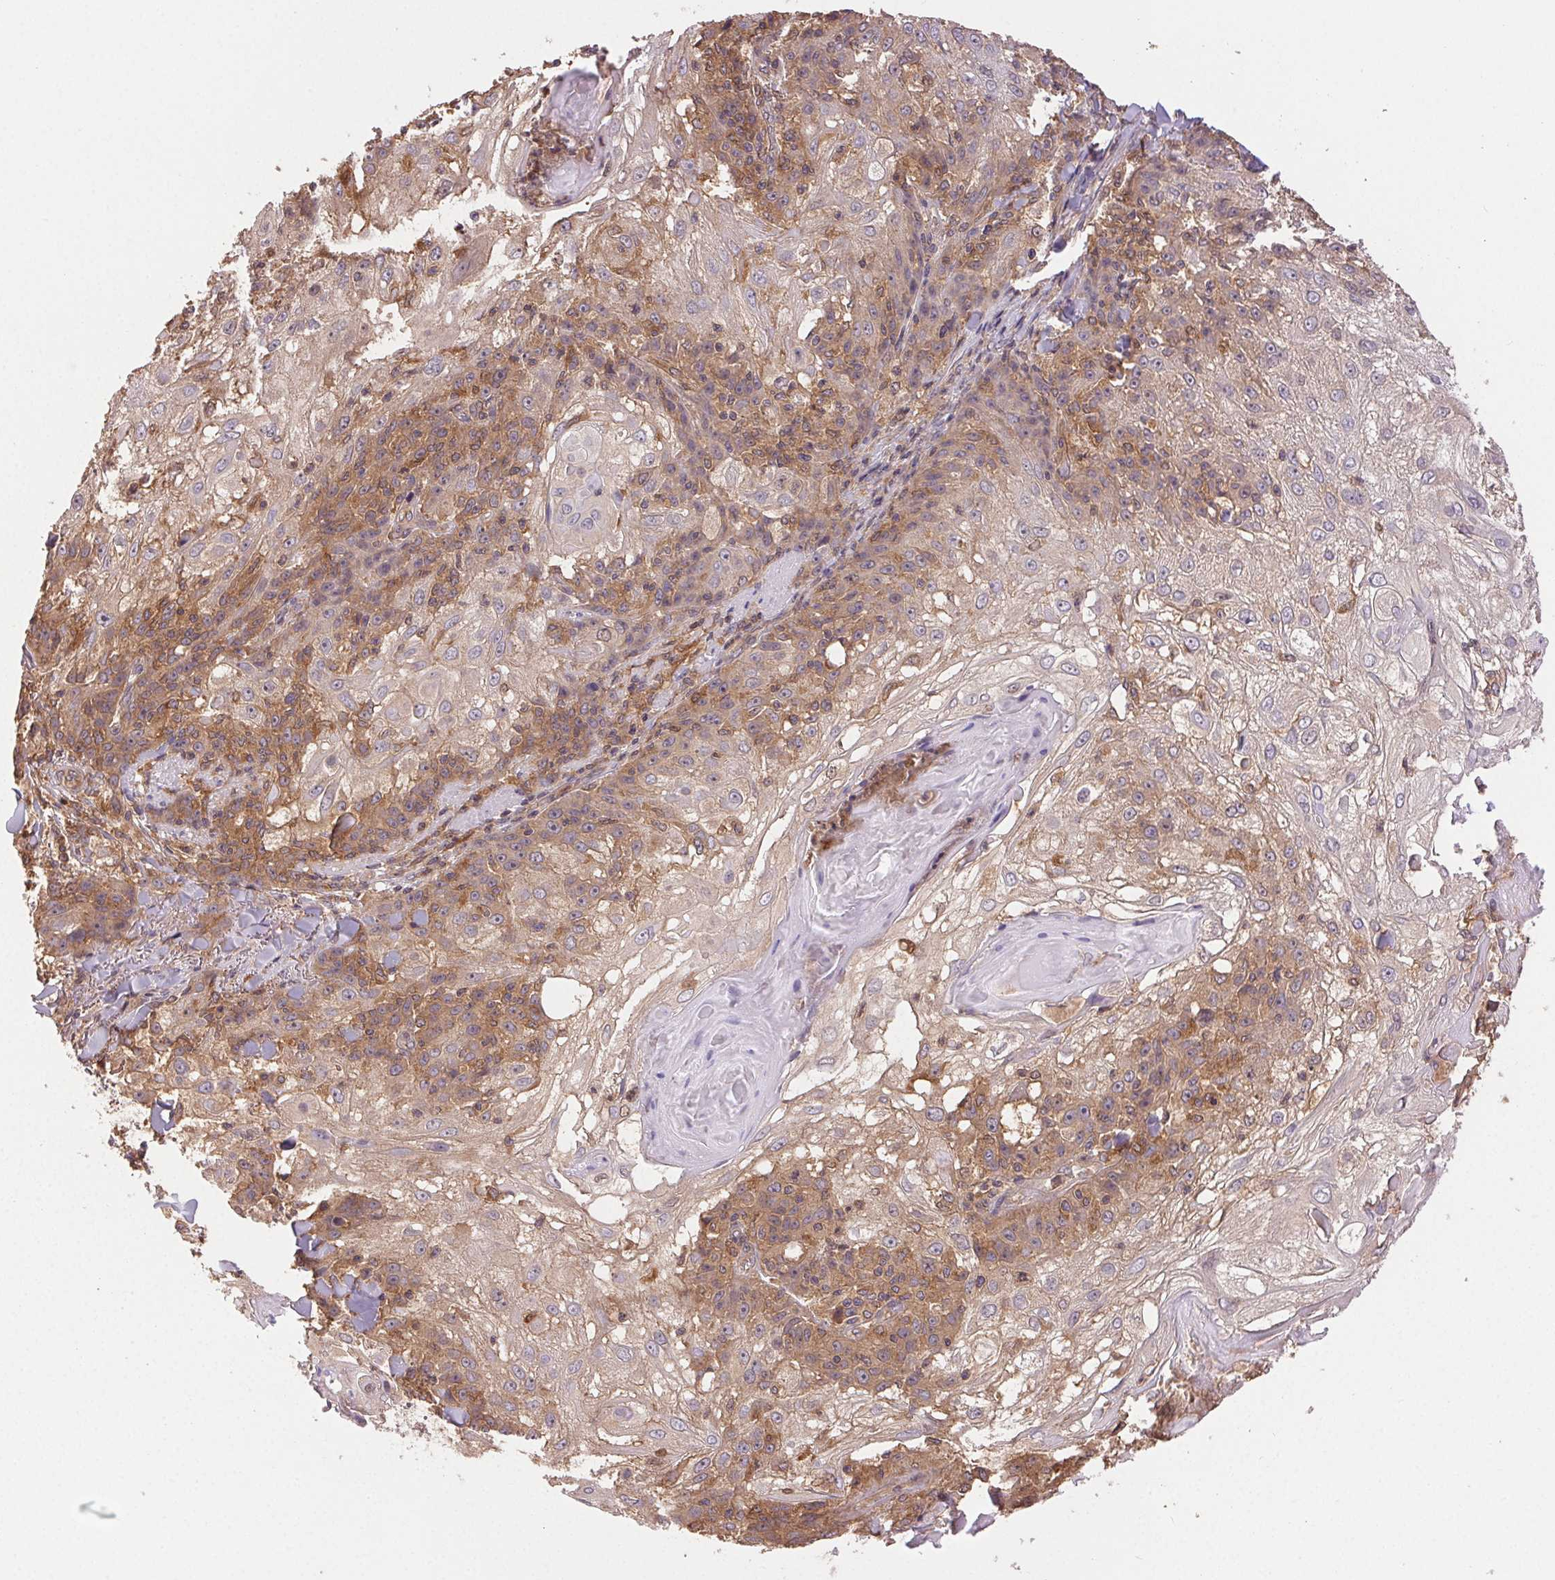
{"staining": {"intensity": "moderate", "quantity": "25%-75%", "location": "cytoplasmic/membranous"}, "tissue": "skin cancer", "cell_type": "Tumor cells", "image_type": "cancer", "snomed": [{"axis": "morphology", "description": "Normal tissue, NOS"}, {"axis": "morphology", "description": "Squamous cell carcinoma, NOS"}, {"axis": "topography", "description": "Skin"}], "caption": "Immunohistochemical staining of human skin cancer (squamous cell carcinoma) demonstrates medium levels of moderate cytoplasmic/membranous protein expression in about 25%-75% of tumor cells.", "gene": "GDI2", "patient": {"sex": "female", "age": 83}}